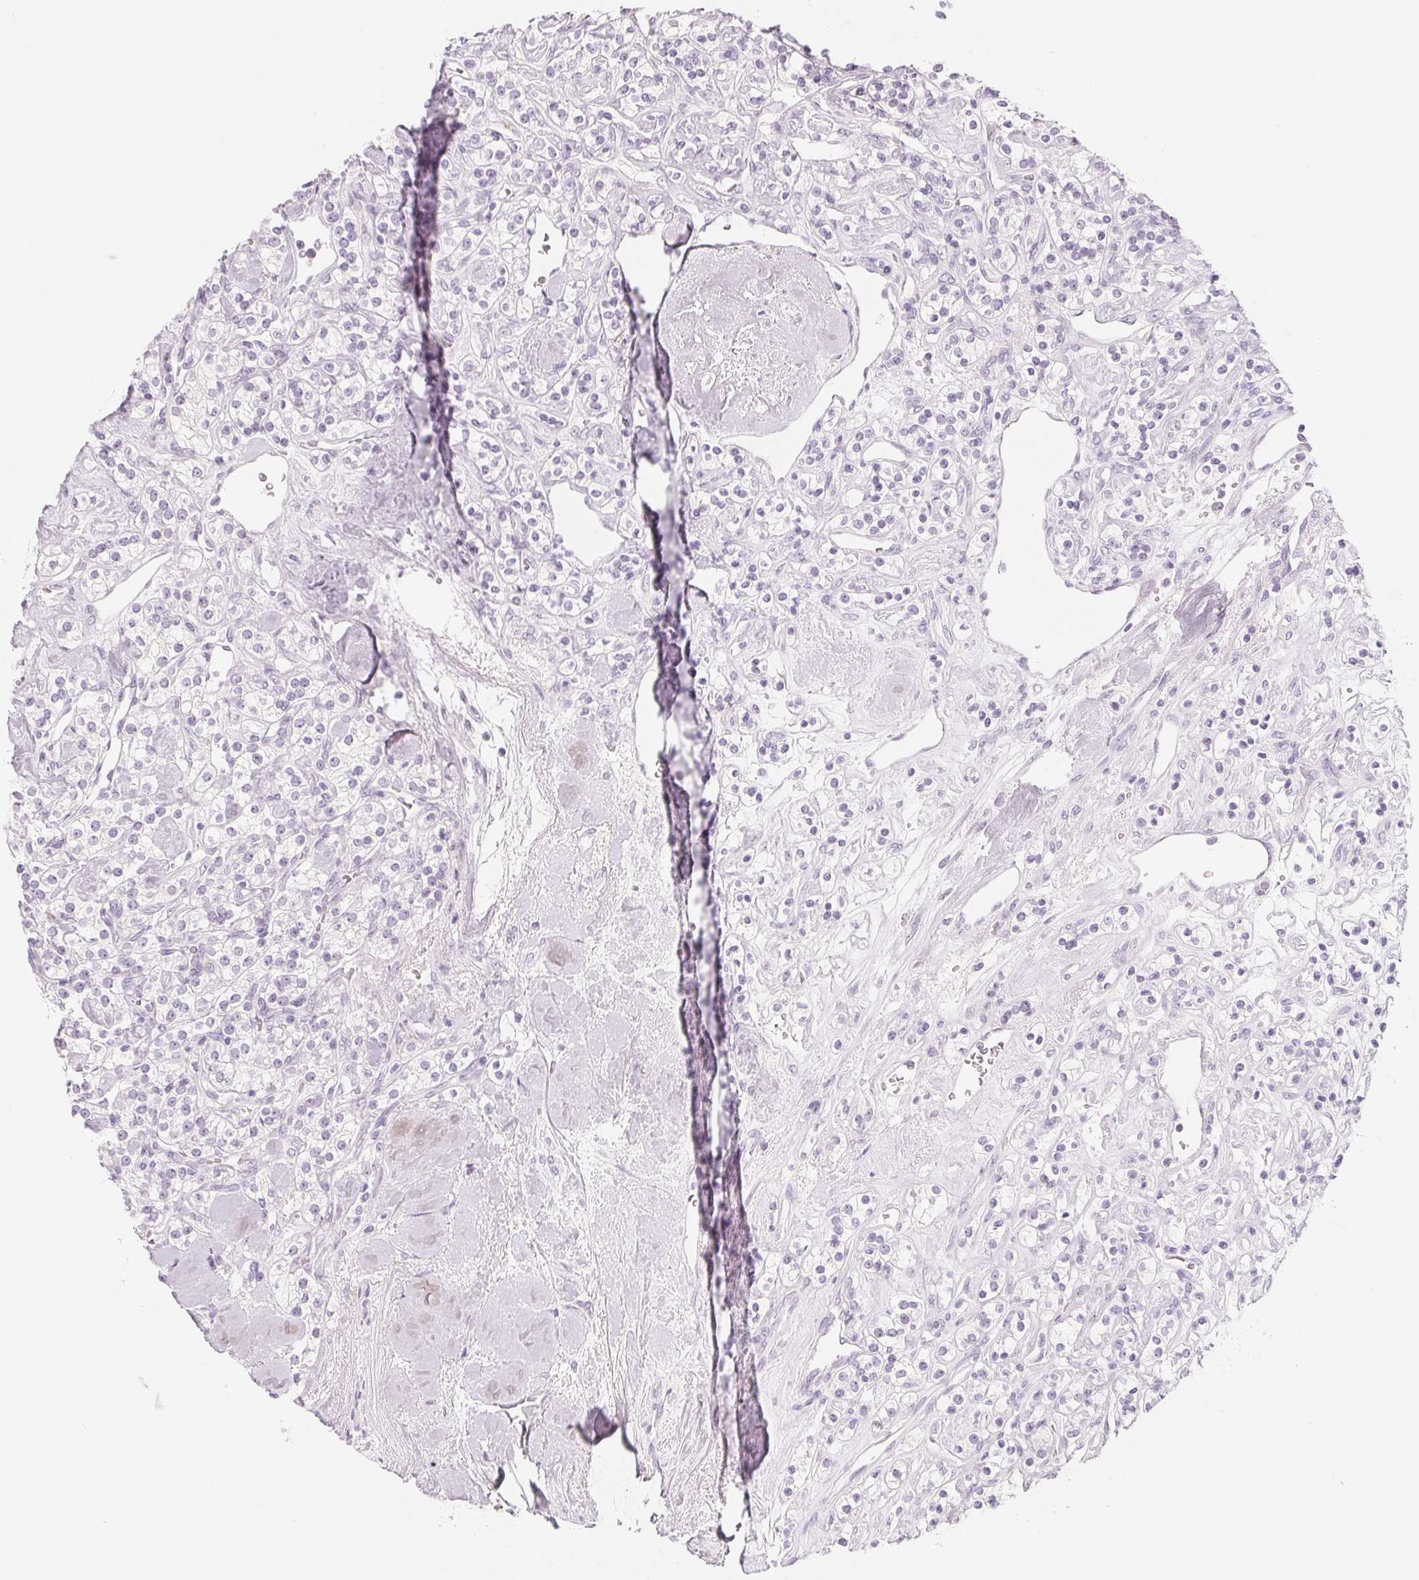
{"staining": {"intensity": "negative", "quantity": "none", "location": "none"}, "tissue": "renal cancer", "cell_type": "Tumor cells", "image_type": "cancer", "snomed": [{"axis": "morphology", "description": "Adenocarcinoma, NOS"}, {"axis": "topography", "description": "Kidney"}], "caption": "IHC of human renal cancer shows no expression in tumor cells.", "gene": "SH3GL2", "patient": {"sex": "male", "age": 77}}